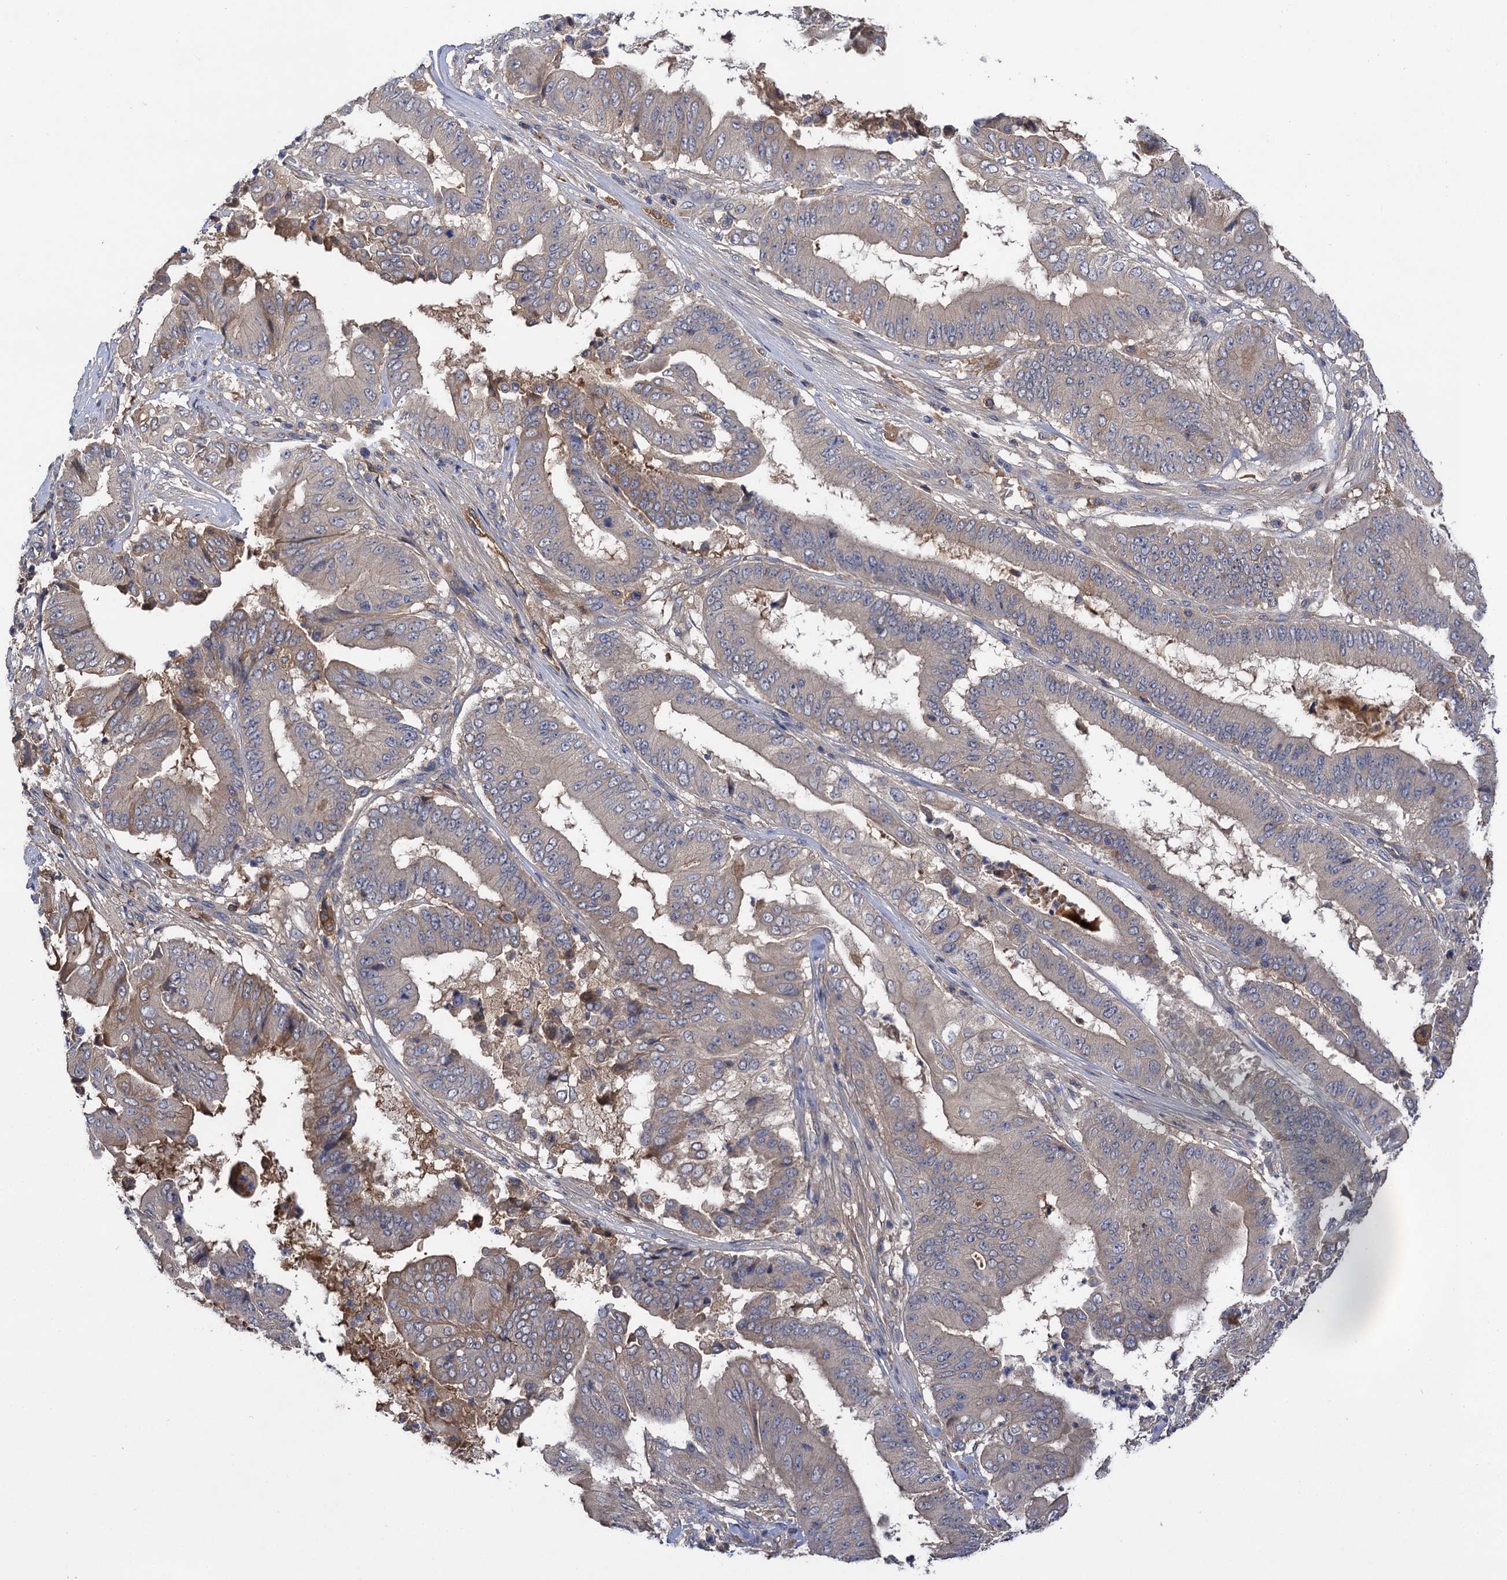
{"staining": {"intensity": "weak", "quantity": "<25%", "location": "cytoplasmic/membranous"}, "tissue": "pancreatic cancer", "cell_type": "Tumor cells", "image_type": "cancer", "snomed": [{"axis": "morphology", "description": "Adenocarcinoma, NOS"}, {"axis": "topography", "description": "Pancreas"}], "caption": "This is an IHC image of human pancreatic cancer (adenocarcinoma). There is no positivity in tumor cells.", "gene": "USP50", "patient": {"sex": "female", "age": 77}}